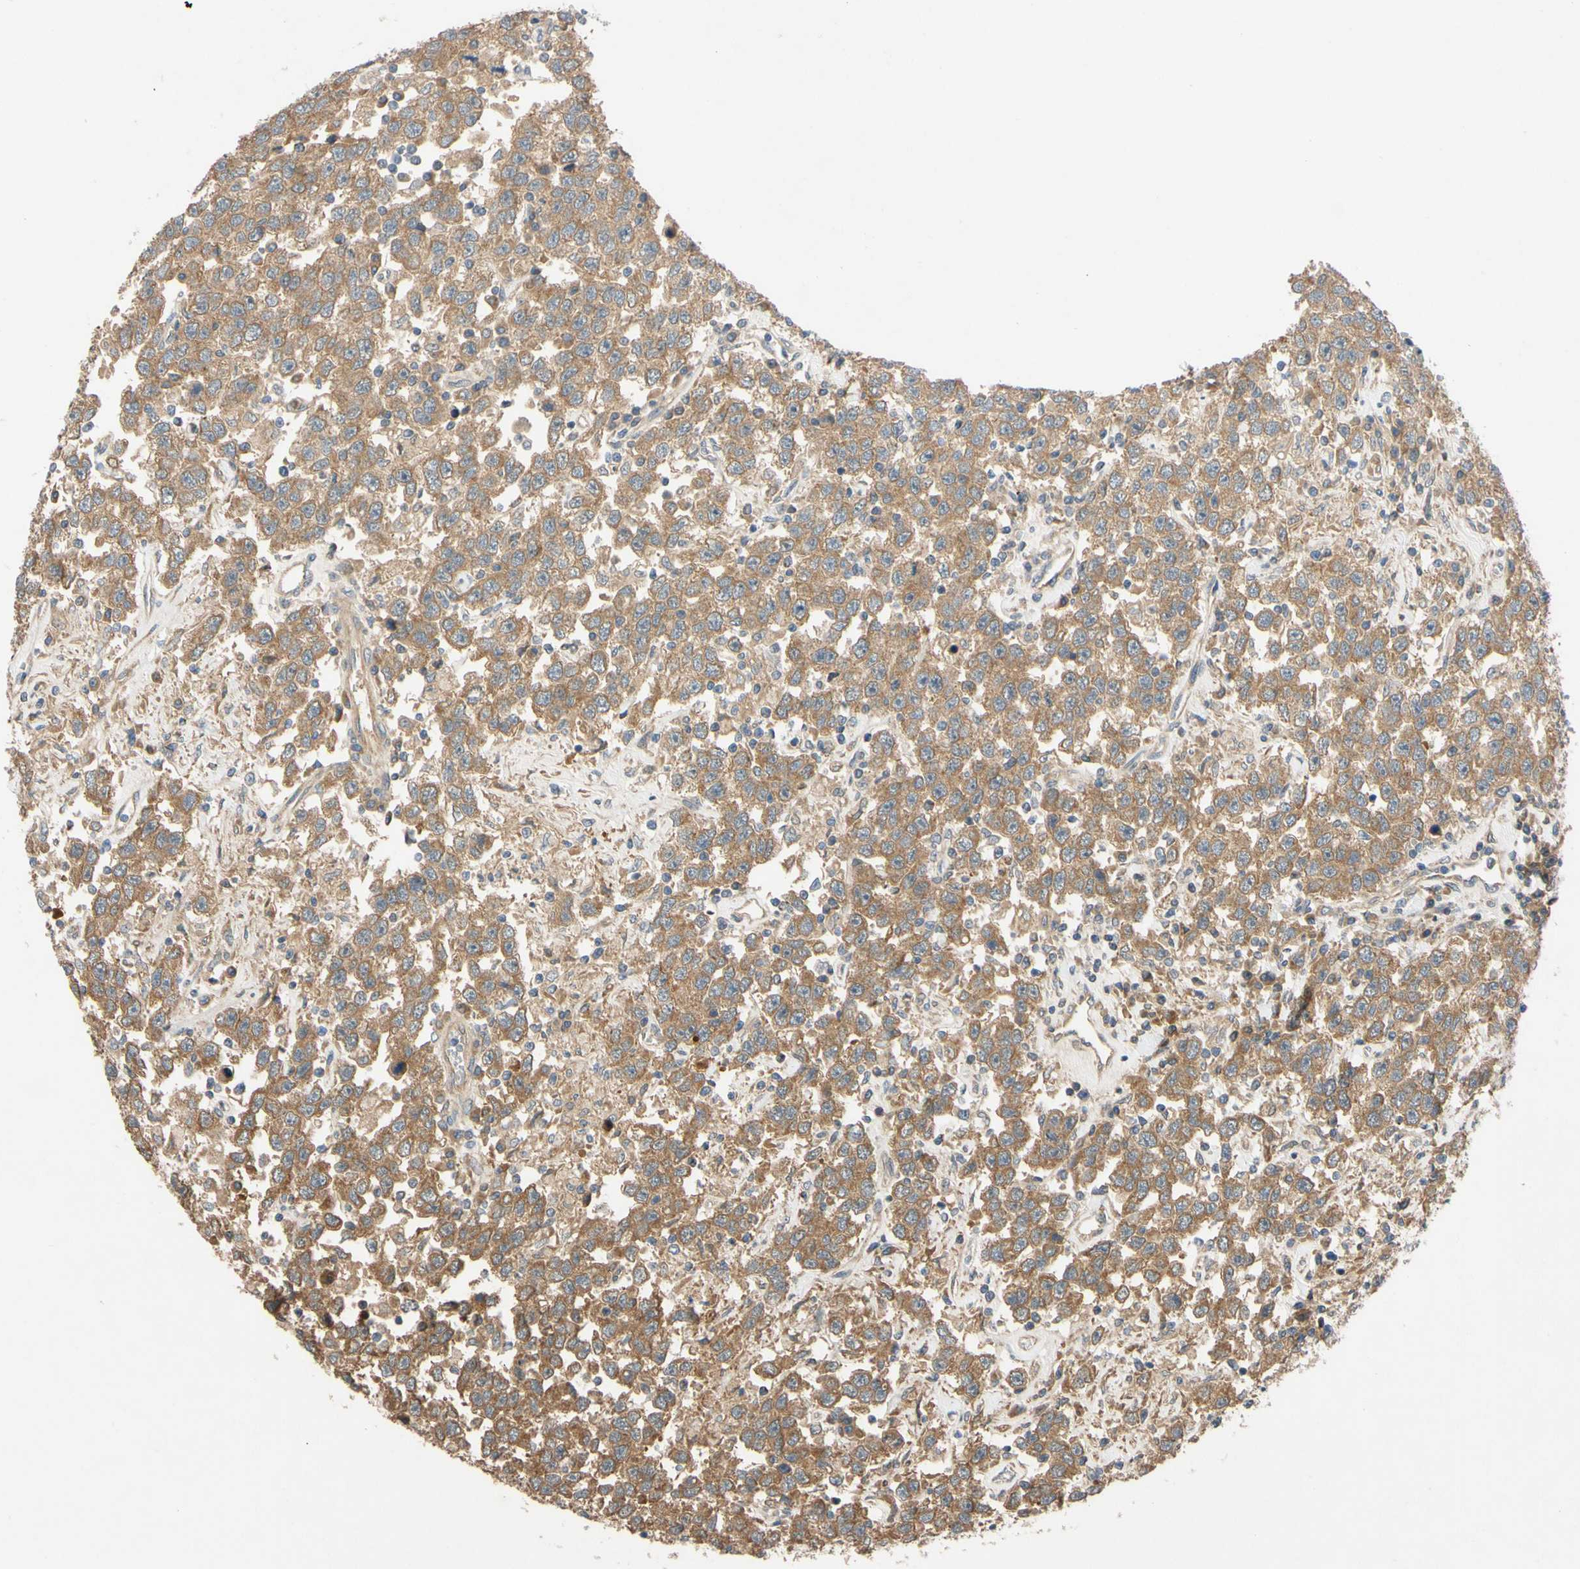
{"staining": {"intensity": "moderate", "quantity": ">75%", "location": "cytoplasmic/membranous"}, "tissue": "testis cancer", "cell_type": "Tumor cells", "image_type": "cancer", "snomed": [{"axis": "morphology", "description": "Seminoma, NOS"}, {"axis": "topography", "description": "Testis"}], "caption": "Testis seminoma was stained to show a protein in brown. There is medium levels of moderate cytoplasmic/membranous positivity in about >75% of tumor cells.", "gene": "MBTPS2", "patient": {"sex": "male", "age": 41}}